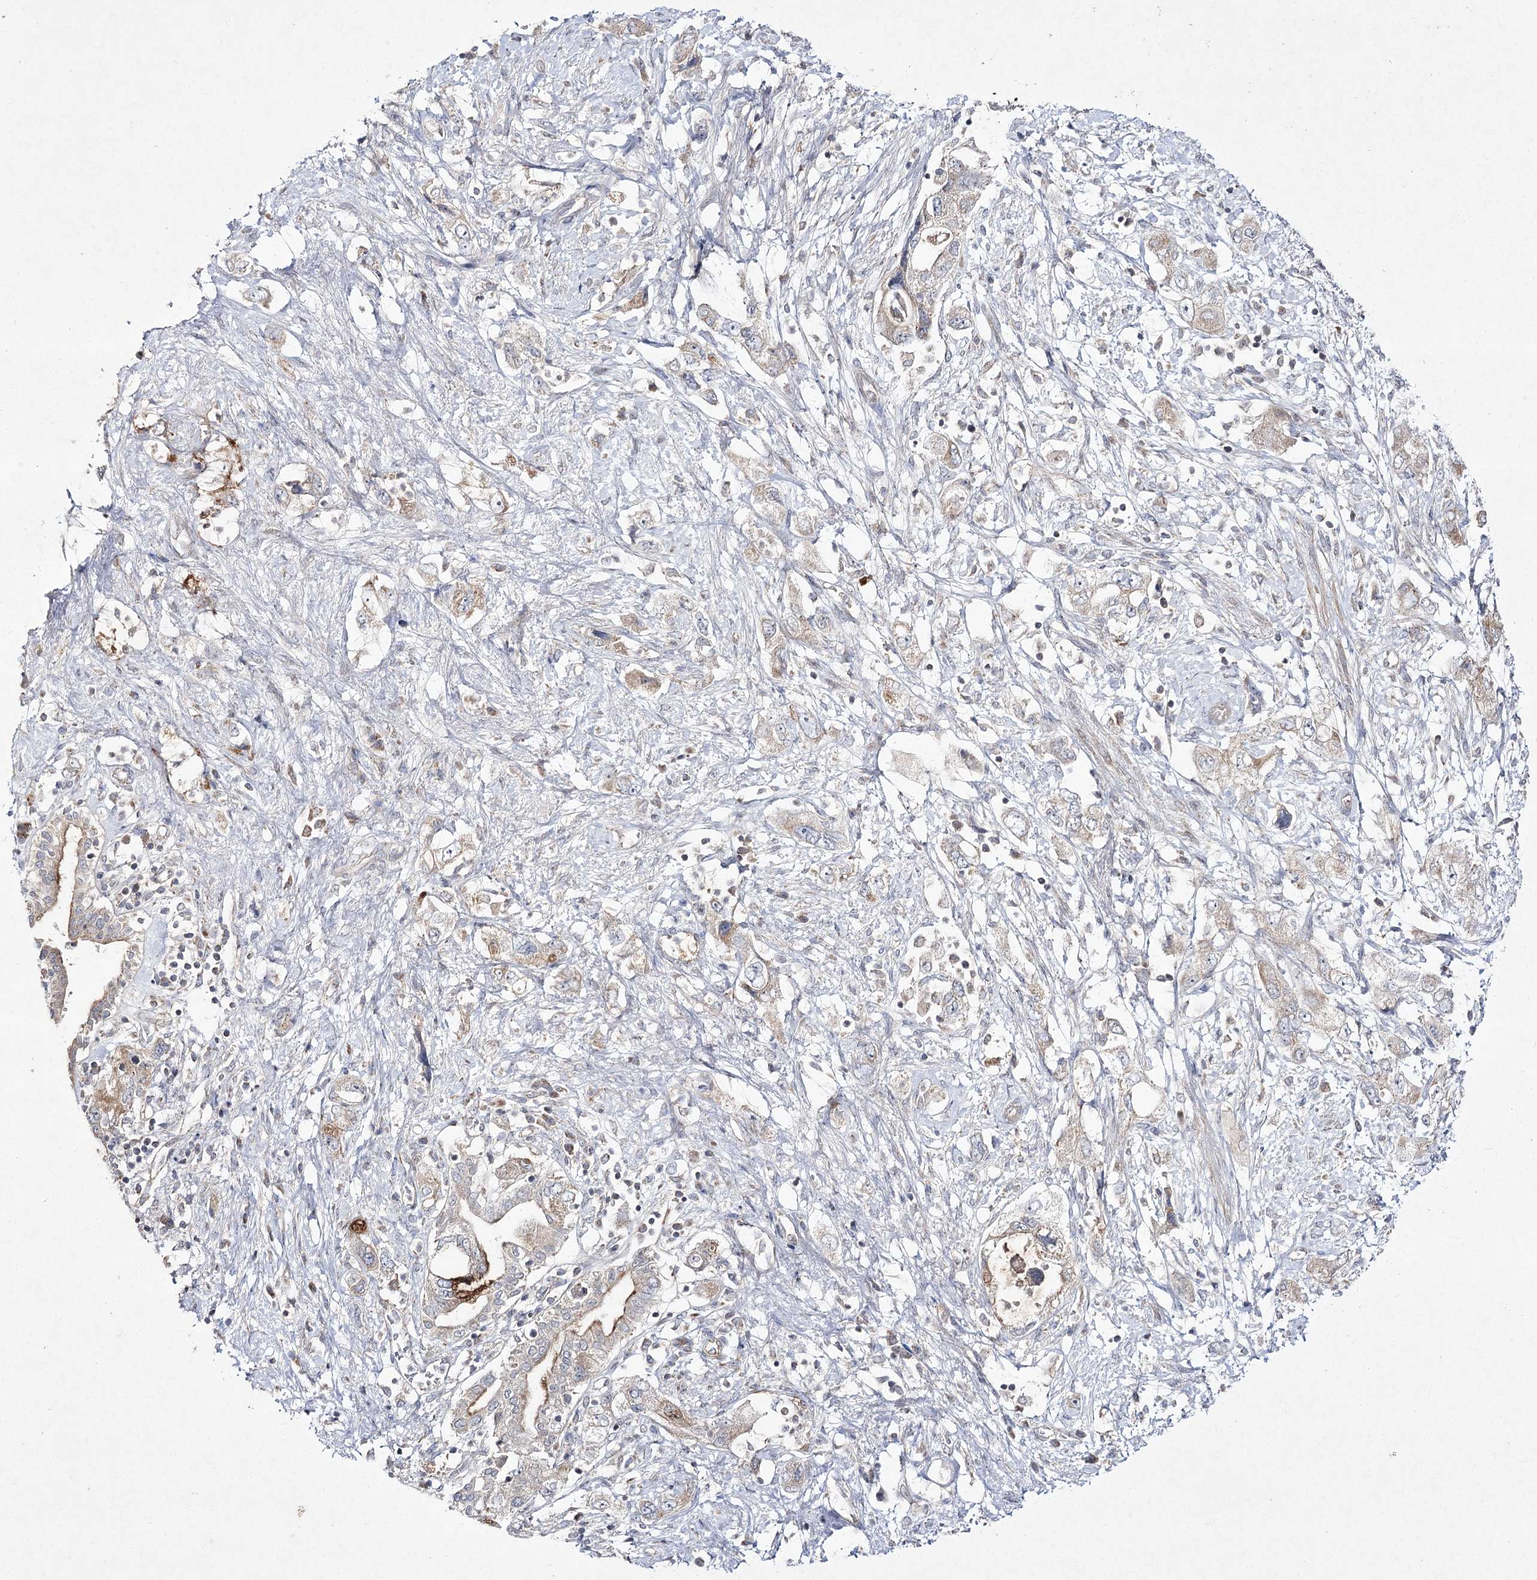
{"staining": {"intensity": "moderate", "quantity": "25%-75%", "location": "cytoplasmic/membranous"}, "tissue": "pancreatic cancer", "cell_type": "Tumor cells", "image_type": "cancer", "snomed": [{"axis": "morphology", "description": "Adenocarcinoma, NOS"}, {"axis": "topography", "description": "Pancreas"}], "caption": "Tumor cells show moderate cytoplasmic/membranous staining in approximately 25%-75% of cells in pancreatic cancer. The protein is shown in brown color, while the nuclei are stained blue.", "gene": "FANCL", "patient": {"sex": "female", "age": 73}}